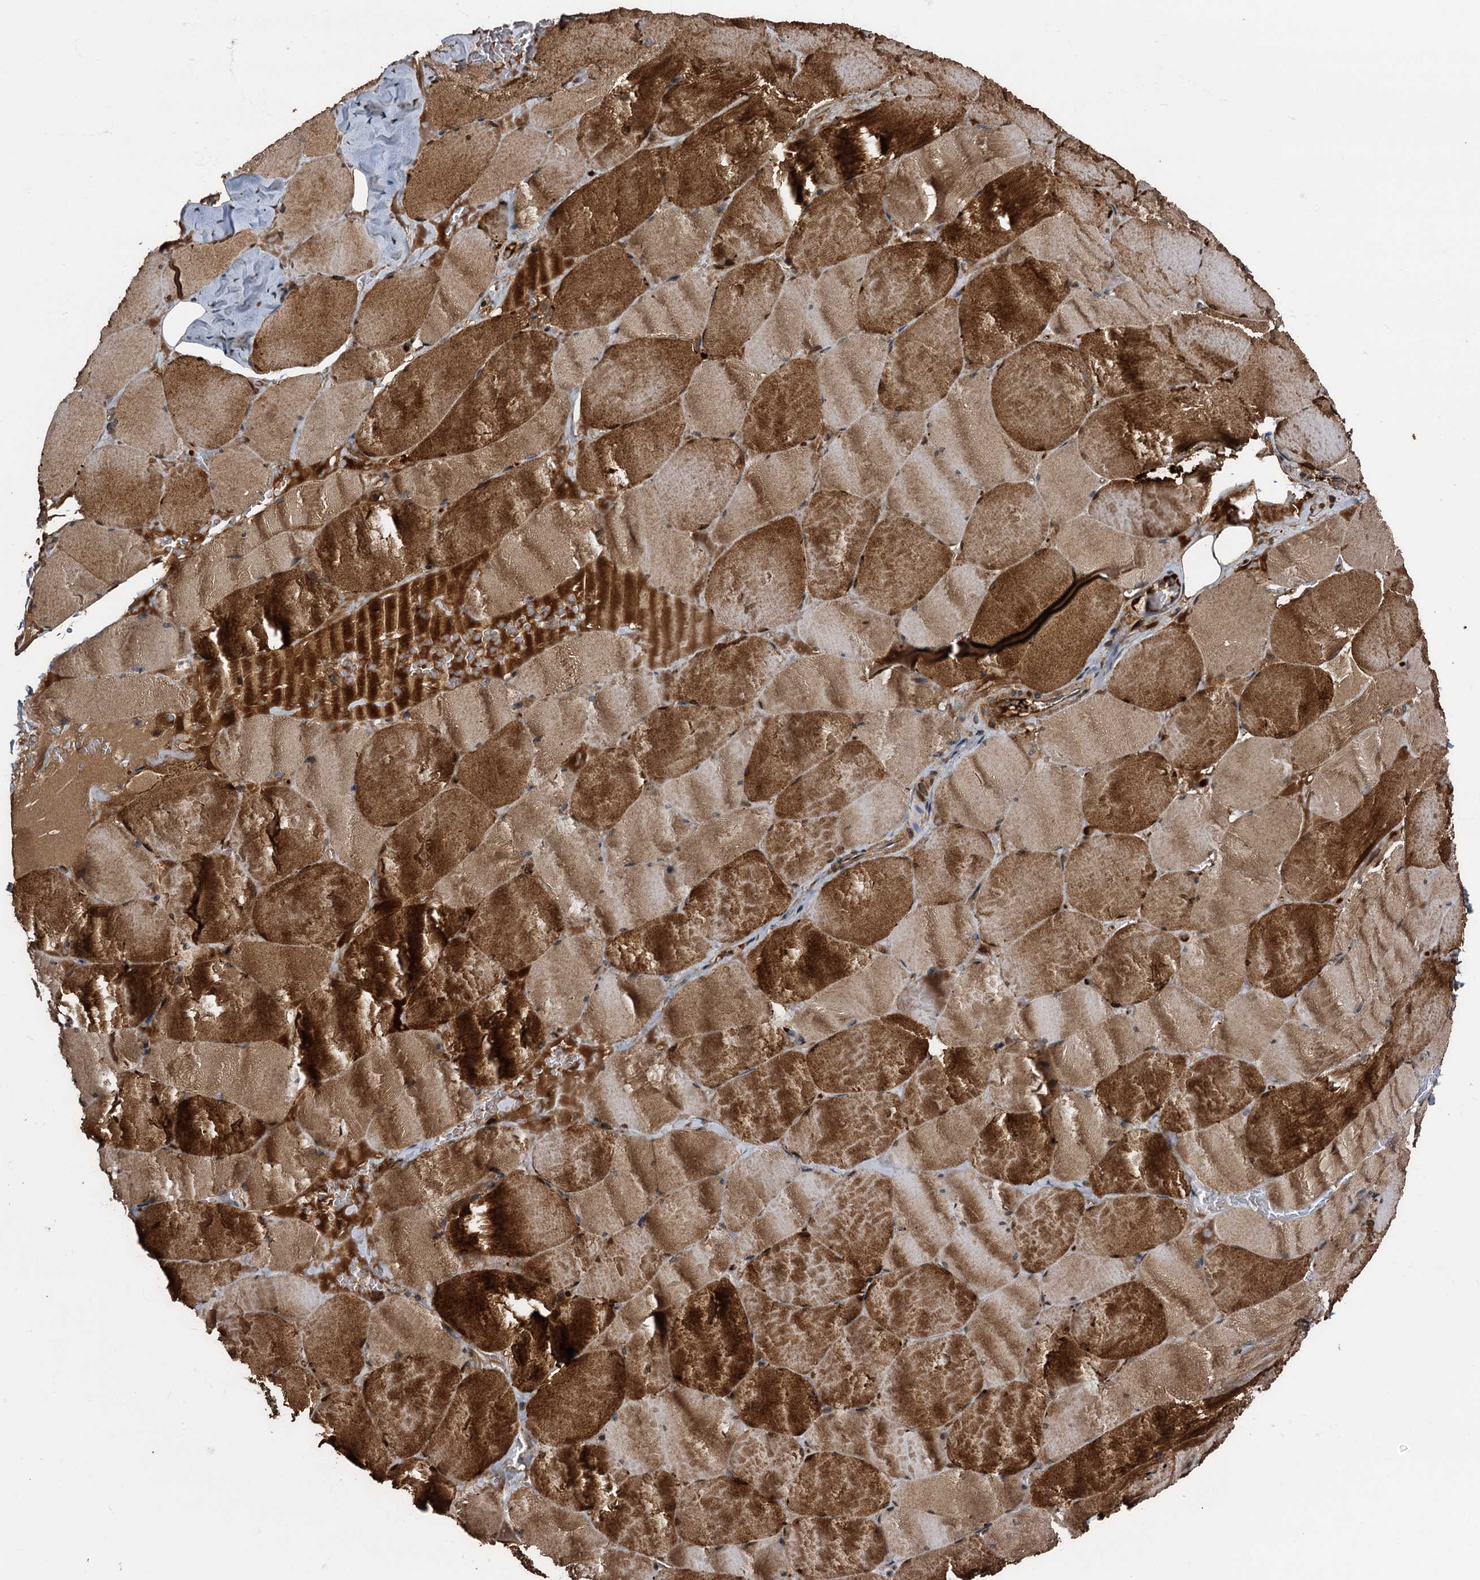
{"staining": {"intensity": "strong", "quantity": ">75%", "location": "cytoplasmic/membranous"}, "tissue": "skeletal muscle", "cell_type": "Myocytes", "image_type": "normal", "snomed": [{"axis": "morphology", "description": "Normal tissue, NOS"}, {"axis": "topography", "description": "Skeletal muscle"}, {"axis": "topography", "description": "Head-Neck"}], "caption": "An immunohistochemistry image of normal tissue is shown. Protein staining in brown shows strong cytoplasmic/membranous positivity in skeletal muscle within myocytes. The protein is shown in brown color, while the nuclei are stained blue.", "gene": "PEX5", "patient": {"sex": "male", "age": 66}}